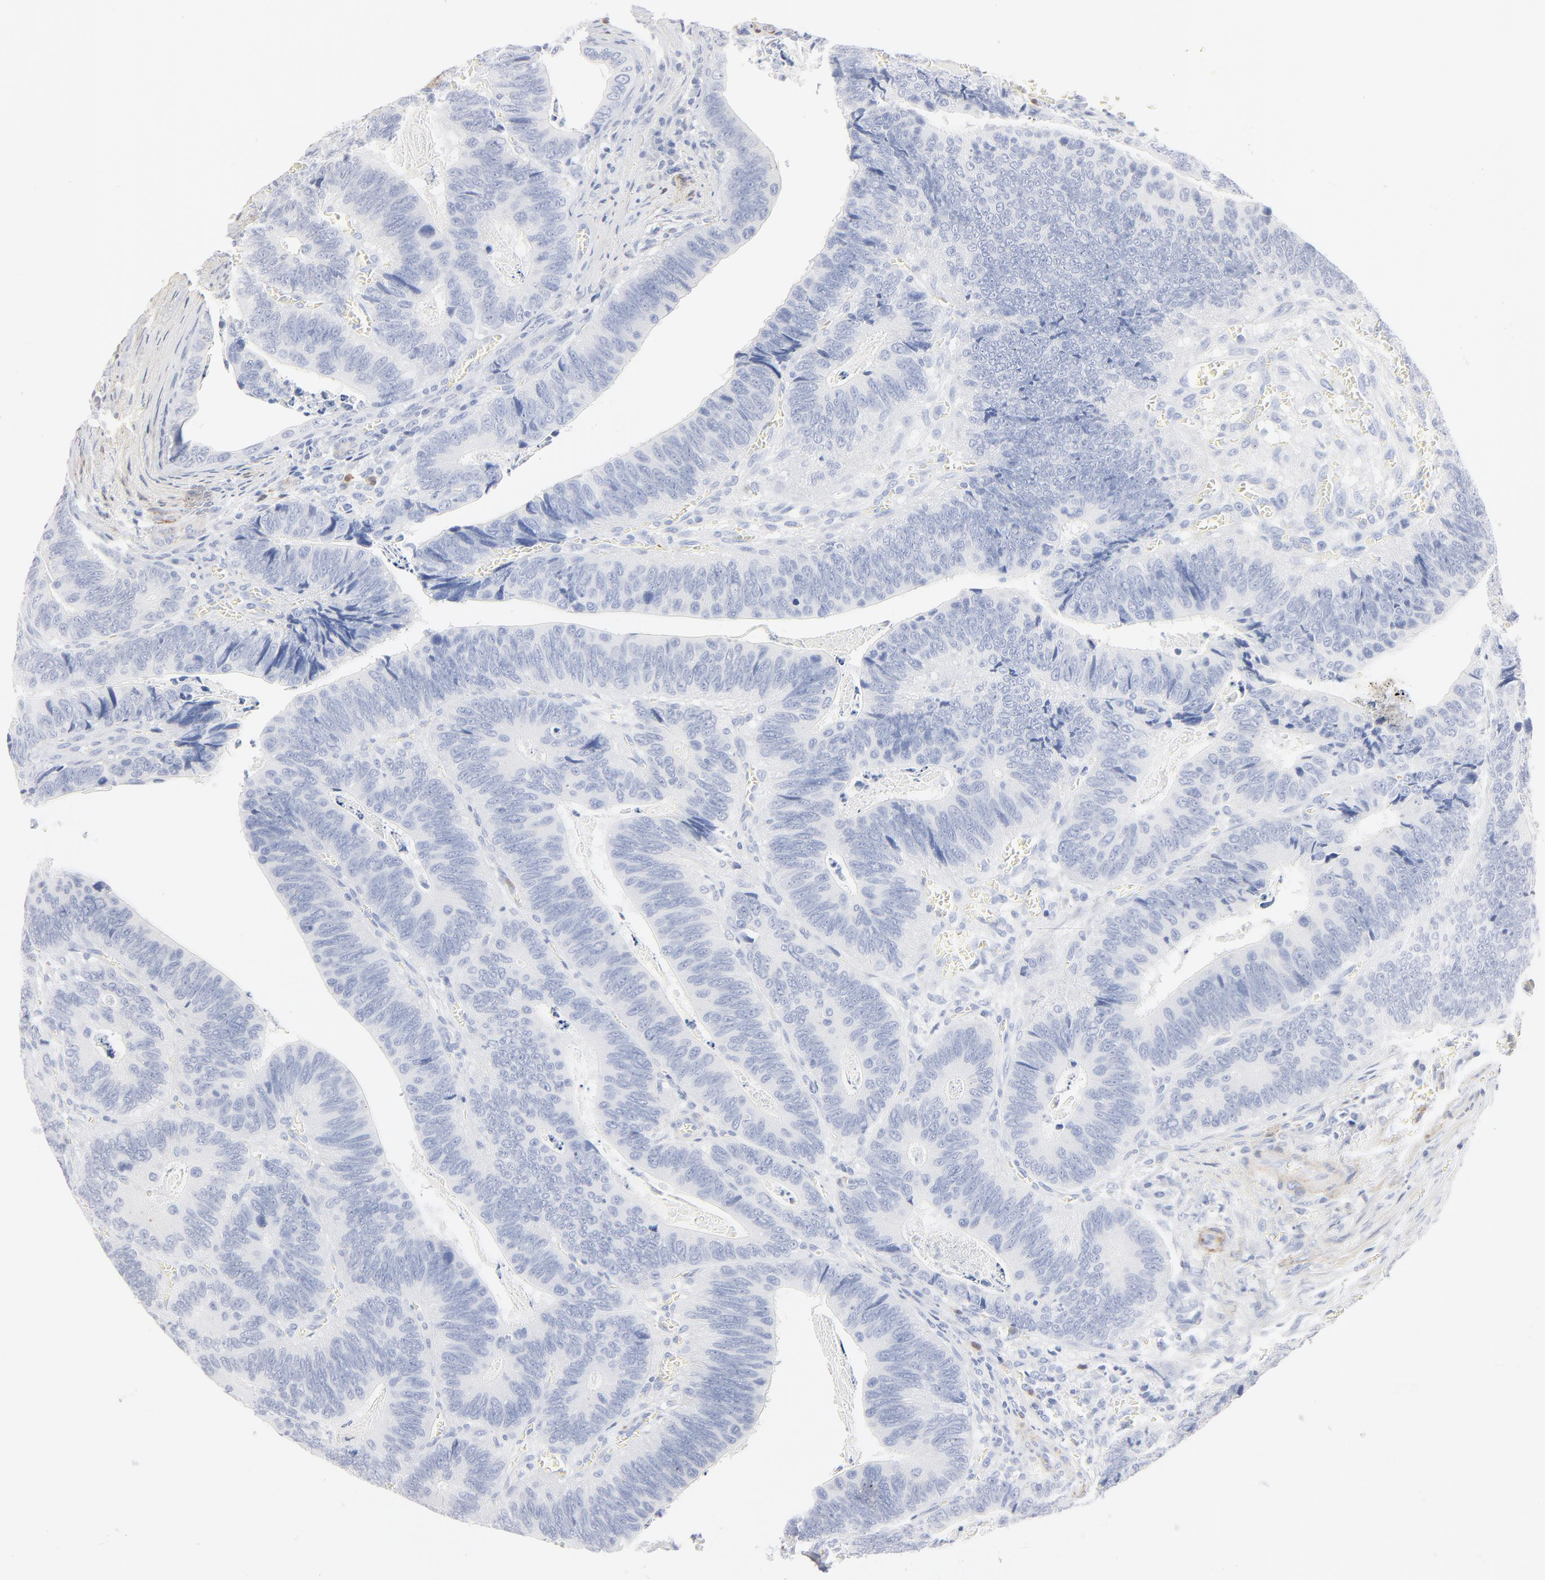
{"staining": {"intensity": "negative", "quantity": "none", "location": "none"}, "tissue": "colorectal cancer", "cell_type": "Tumor cells", "image_type": "cancer", "snomed": [{"axis": "morphology", "description": "Adenocarcinoma, NOS"}, {"axis": "topography", "description": "Colon"}], "caption": "This photomicrograph is of colorectal cancer stained with immunohistochemistry (IHC) to label a protein in brown with the nuclei are counter-stained blue. There is no expression in tumor cells.", "gene": "AGTR1", "patient": {"sex": "male", "age": 72}}